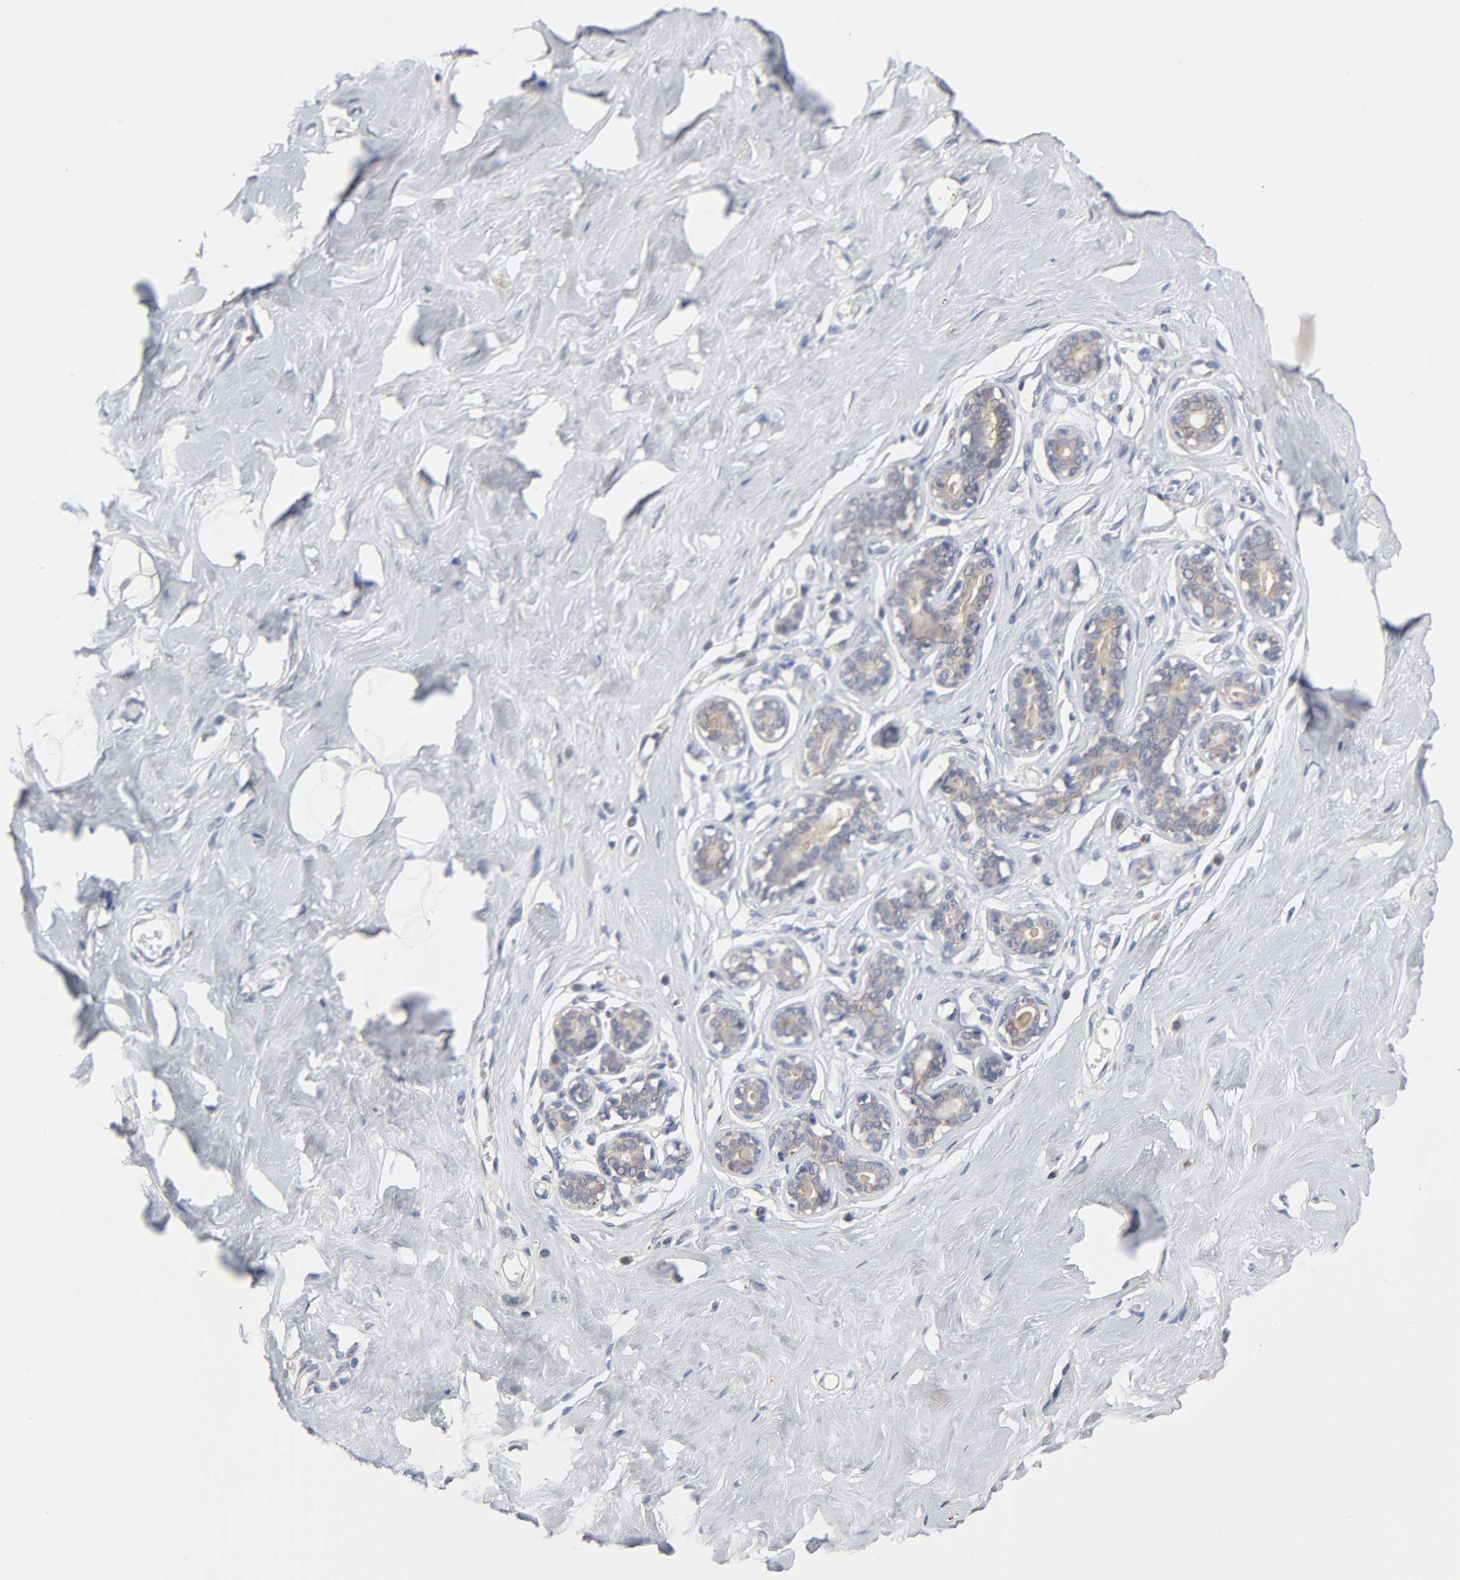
{"staining": {"intensity": "negative", "quantity": "none", "location": "none"}, "tissue": "breast", "cell_type": "Adipocytes", "image_type": "normal", "snomed": [{"axis": "morphology", "description": "Normal tissue, NOS"}, {"axis": "topography", "description": "Breast"}], "caption": "Unremarkable breast was stained to show a protein in brown. There is no significant expression in adipocytes. (Stains: DAB immunohistochemistry (IHC) with hematoxylin counter stain, Microscopy: brightfield microscopy at high magnification).", "gene": "C17orf75", "patient": {"sex": "female", "age": 23}}